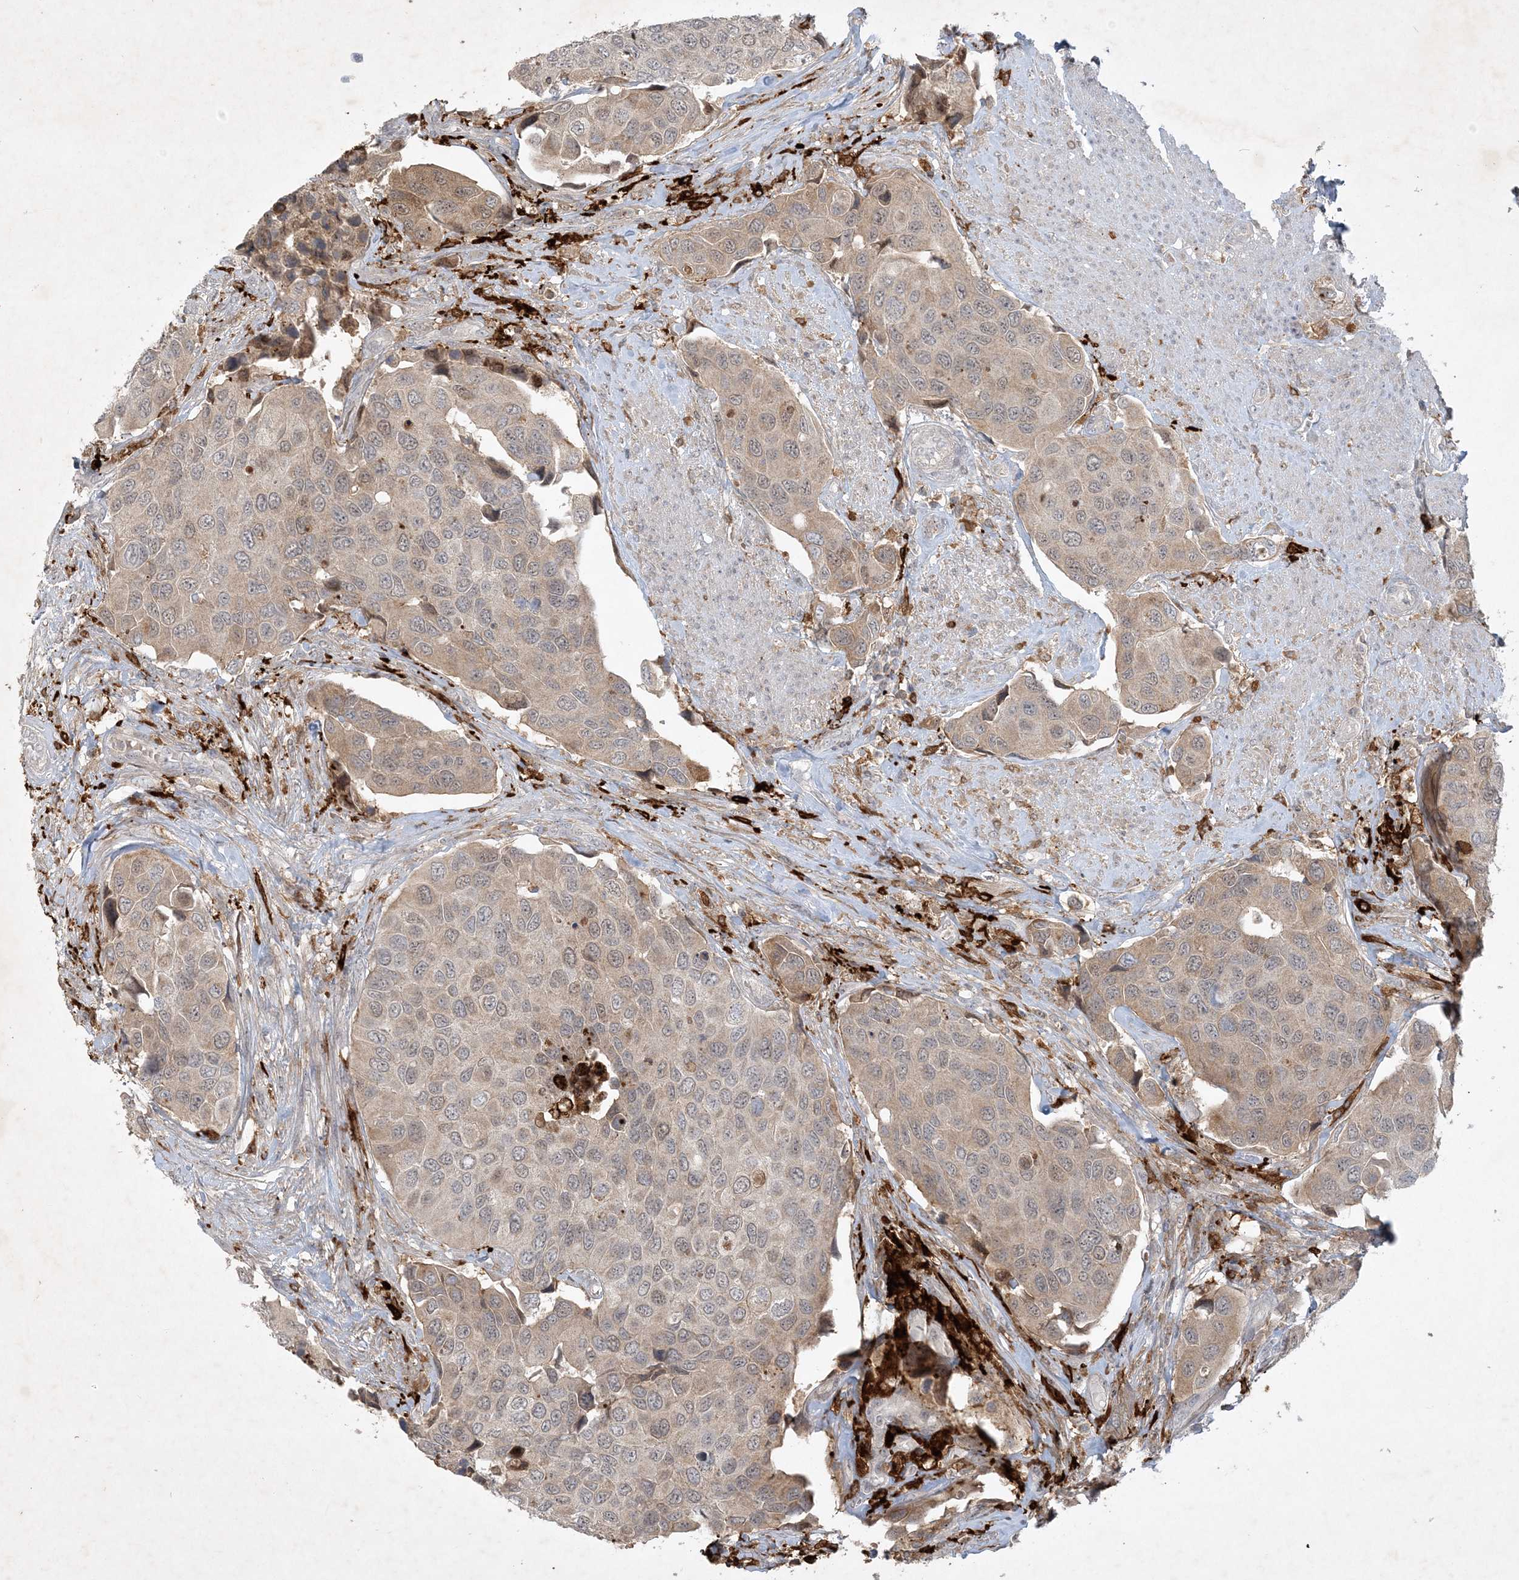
{"staining": {"intensity": "weak", "quantity": "25%-75%", "location": "cytoplasmic/membranous"}, "tissue": "urothelial cancer", "cell_type": "Tumor cells", "image_type": "cancer", "snomed": [{"axis": "morphology", "description": "Urothelial carcinoma, High grade"}, {"axis": "topography", "description": "Urinary bladder"}], "caption": "The photomicrograph exhibits staining of urothelial cancer, revealing weak cytoplasmic/membranous protein staining (brown color) within tumor cells. The staining was performed using DAB (3,3'-diaminobenzidine) to visualize the protein expression in brown, while the nuclei were stained in blue with hematoxylin (Magnification: 20x).", "gene": "THG1L", "patient": {"sex": "male", "age": 74}}